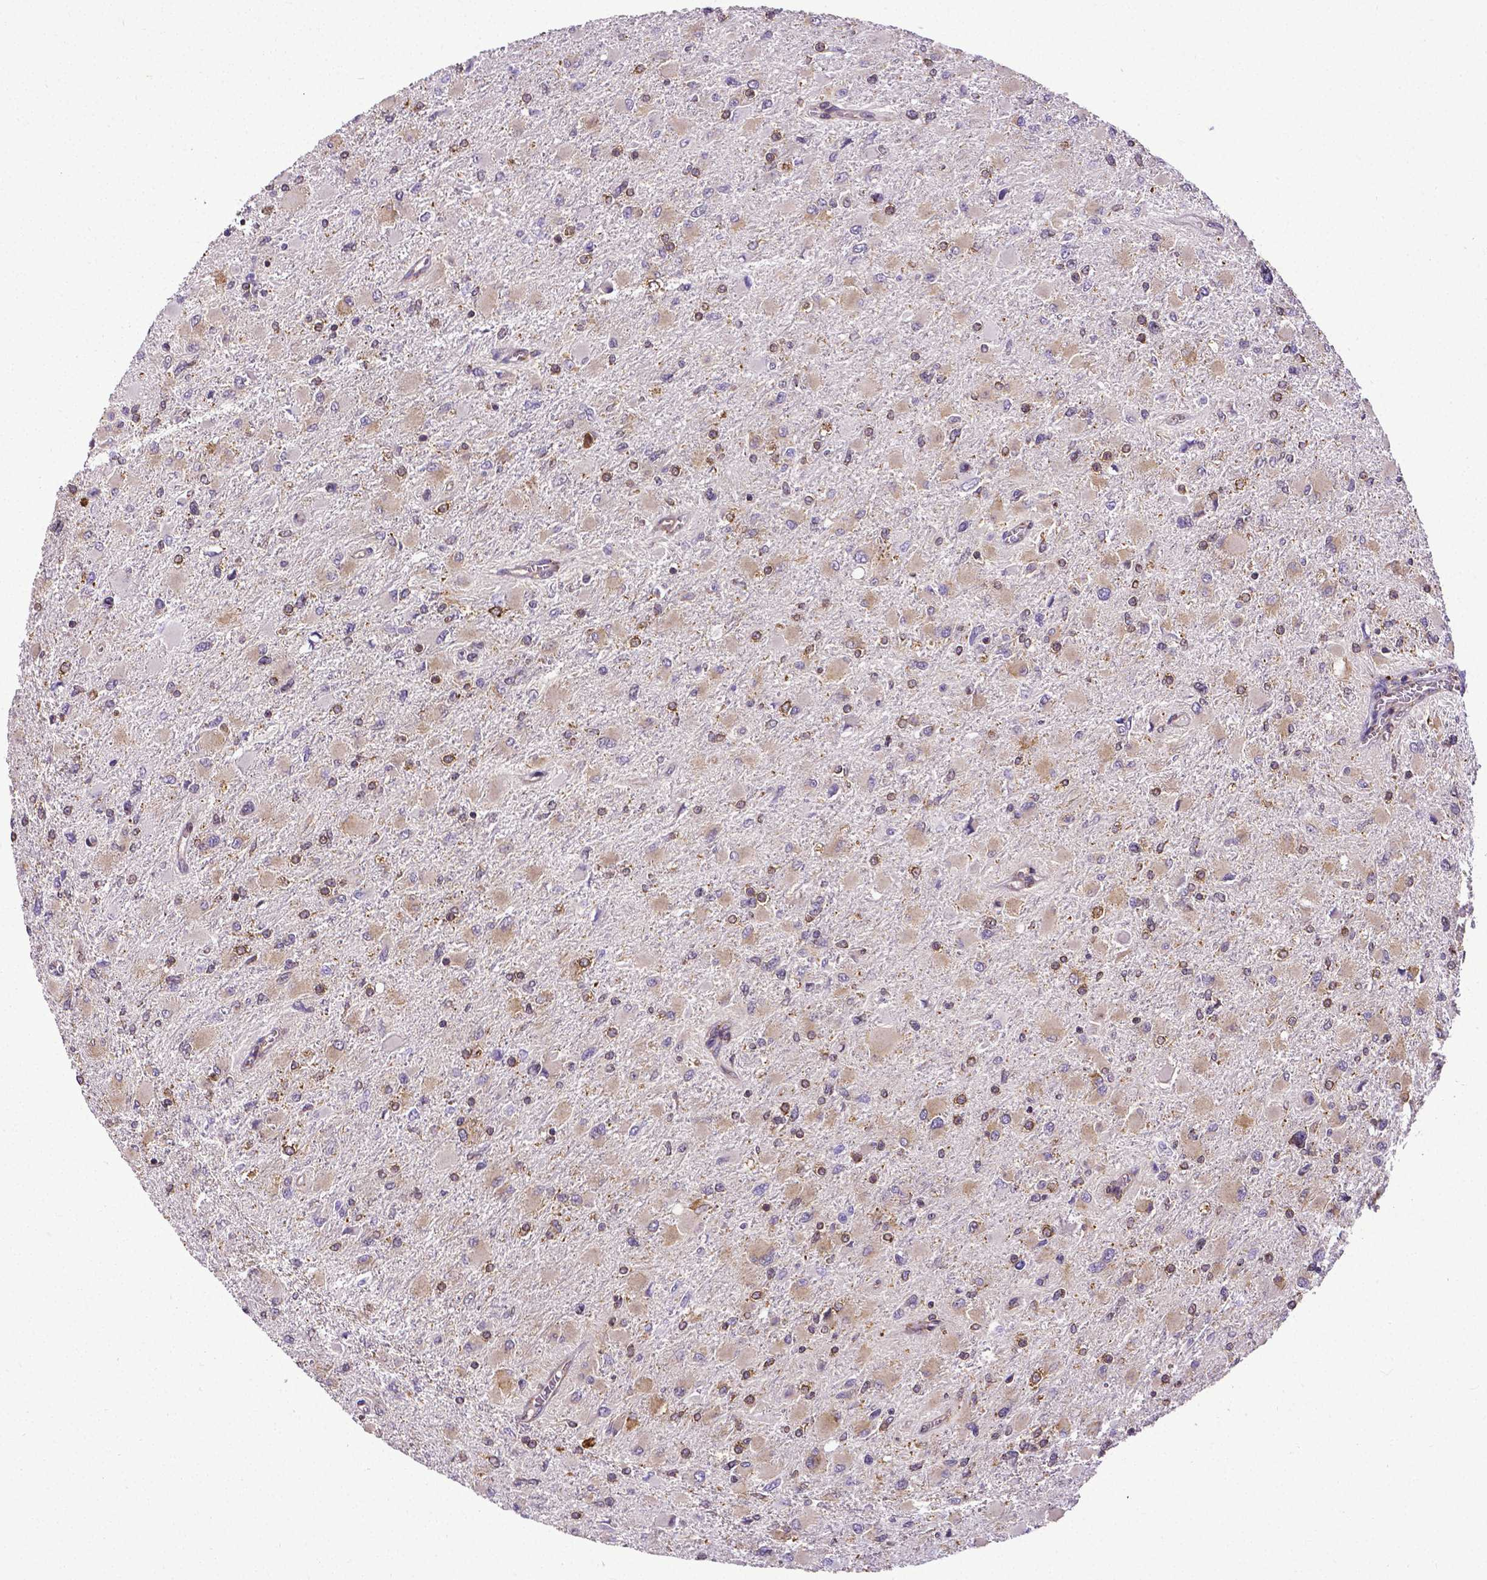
{"staining": {"intensity": "moderate", "quantity": "25%-75%", "location": "cytoplasmic/membranous"}, "tissue": "glioma", "cell_type": "Tumor cells", "image_type": "cancer", "snomed": [{"axis": "morphology", "description": "Glioma, malignant, High grade"}, {"axis": "topography", "description": "Cerebral cortex"}], "caption": "A photomicrograph of malignant glioma (high-grade) stained for a protein shows moderate cytoplasmic/membranous brown staining in tumor cells.", "gene": "MTDH", "patient": {"sex": "female", "age": 36}}